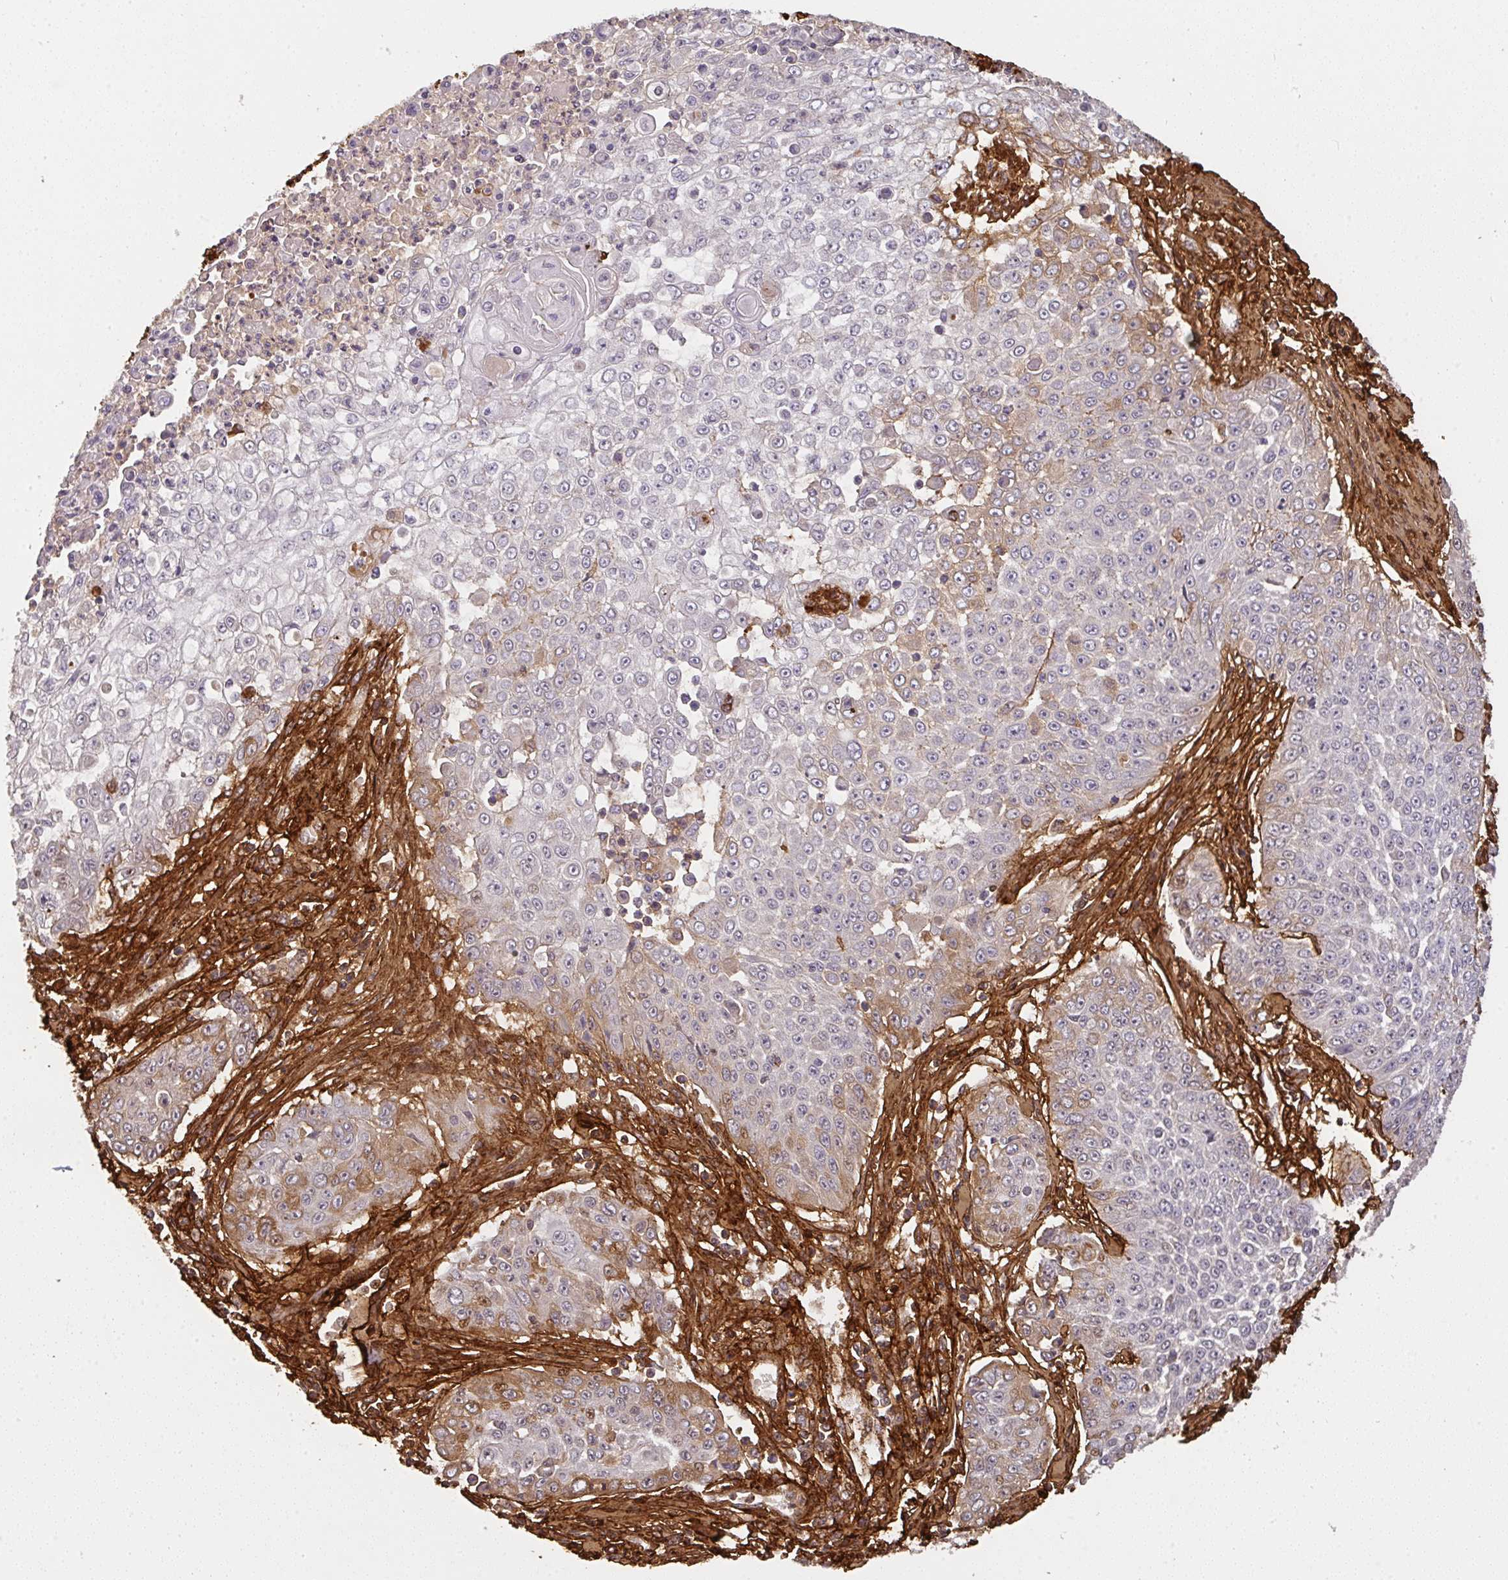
{"staining": {"intensity": "negative", "quantity": "none", "location": "none"}, "tissue": "skin cancer", "cell_type": "Tumor cells", "image_type": "cancer", "snomed": [{"axis": "morphology", "description": "Squamous cell carcinoma, NOS"}, {"axis": "topography", "description": "Skin"}], "caption": "The image reveals no significant expression in tumor cells of squamous cell carcinoma (skin).", "gene": "COL3A1", "patient": {"sex": "male", "age": 24}}